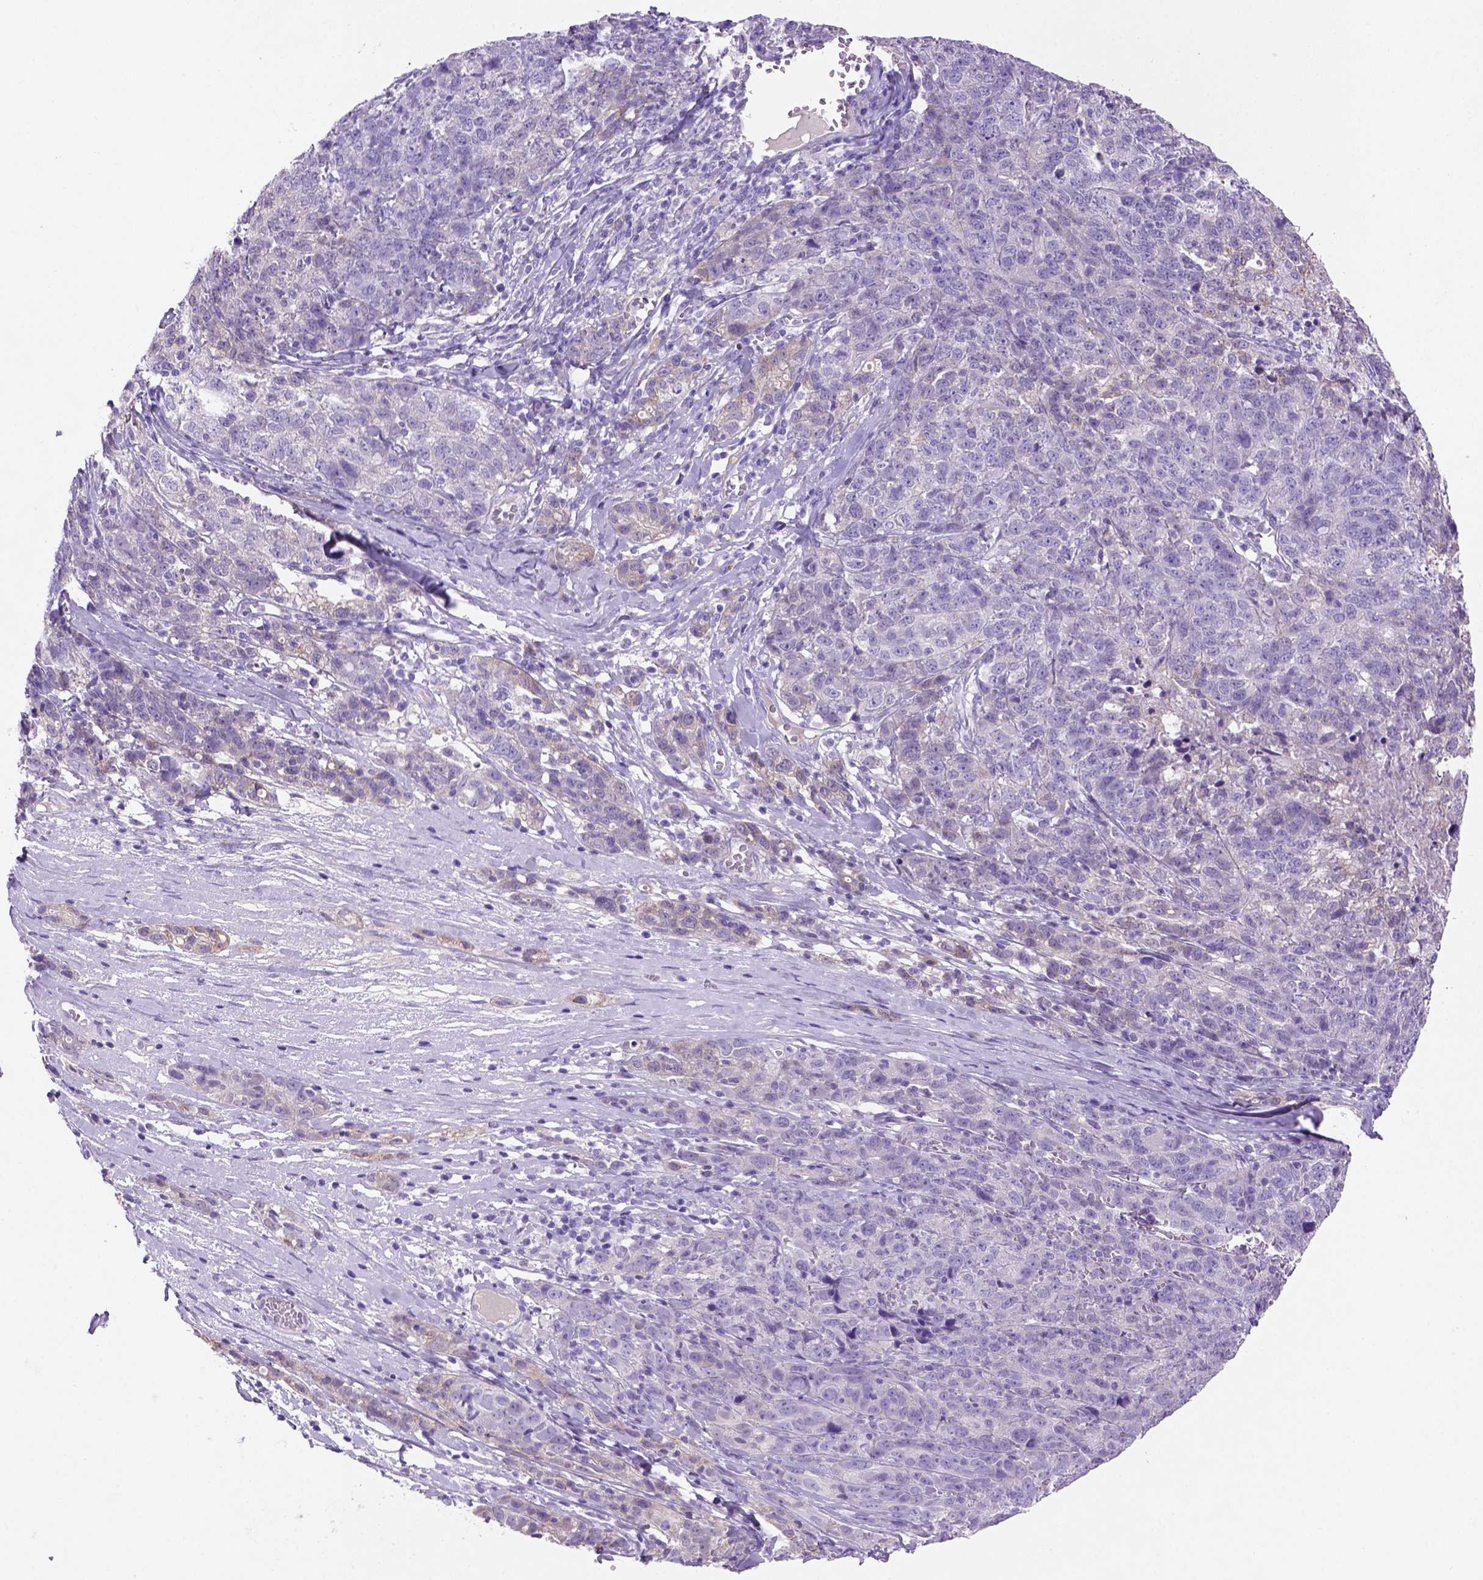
{"staining": {"intensity": "negative", "quantity": "none", "location": "none"}, "tissue": "ovarian cancer", "cell_type": "Tumor cells", "image_type": "cancer", "snomed": [{"axis": "morphology", "description": "Cystadenocarcinoma, serous, NOS"}, {"axis": "topography", "description": "Ovary"}], "caption": "Ovarian serous cystadenocarcinoma was stained to show a protein in brown. There is no significant expression in tumor cells. Nuclei are stained in blue.", "gene": "SIRPD", "patient": {"sex": "female", "age": 71}}